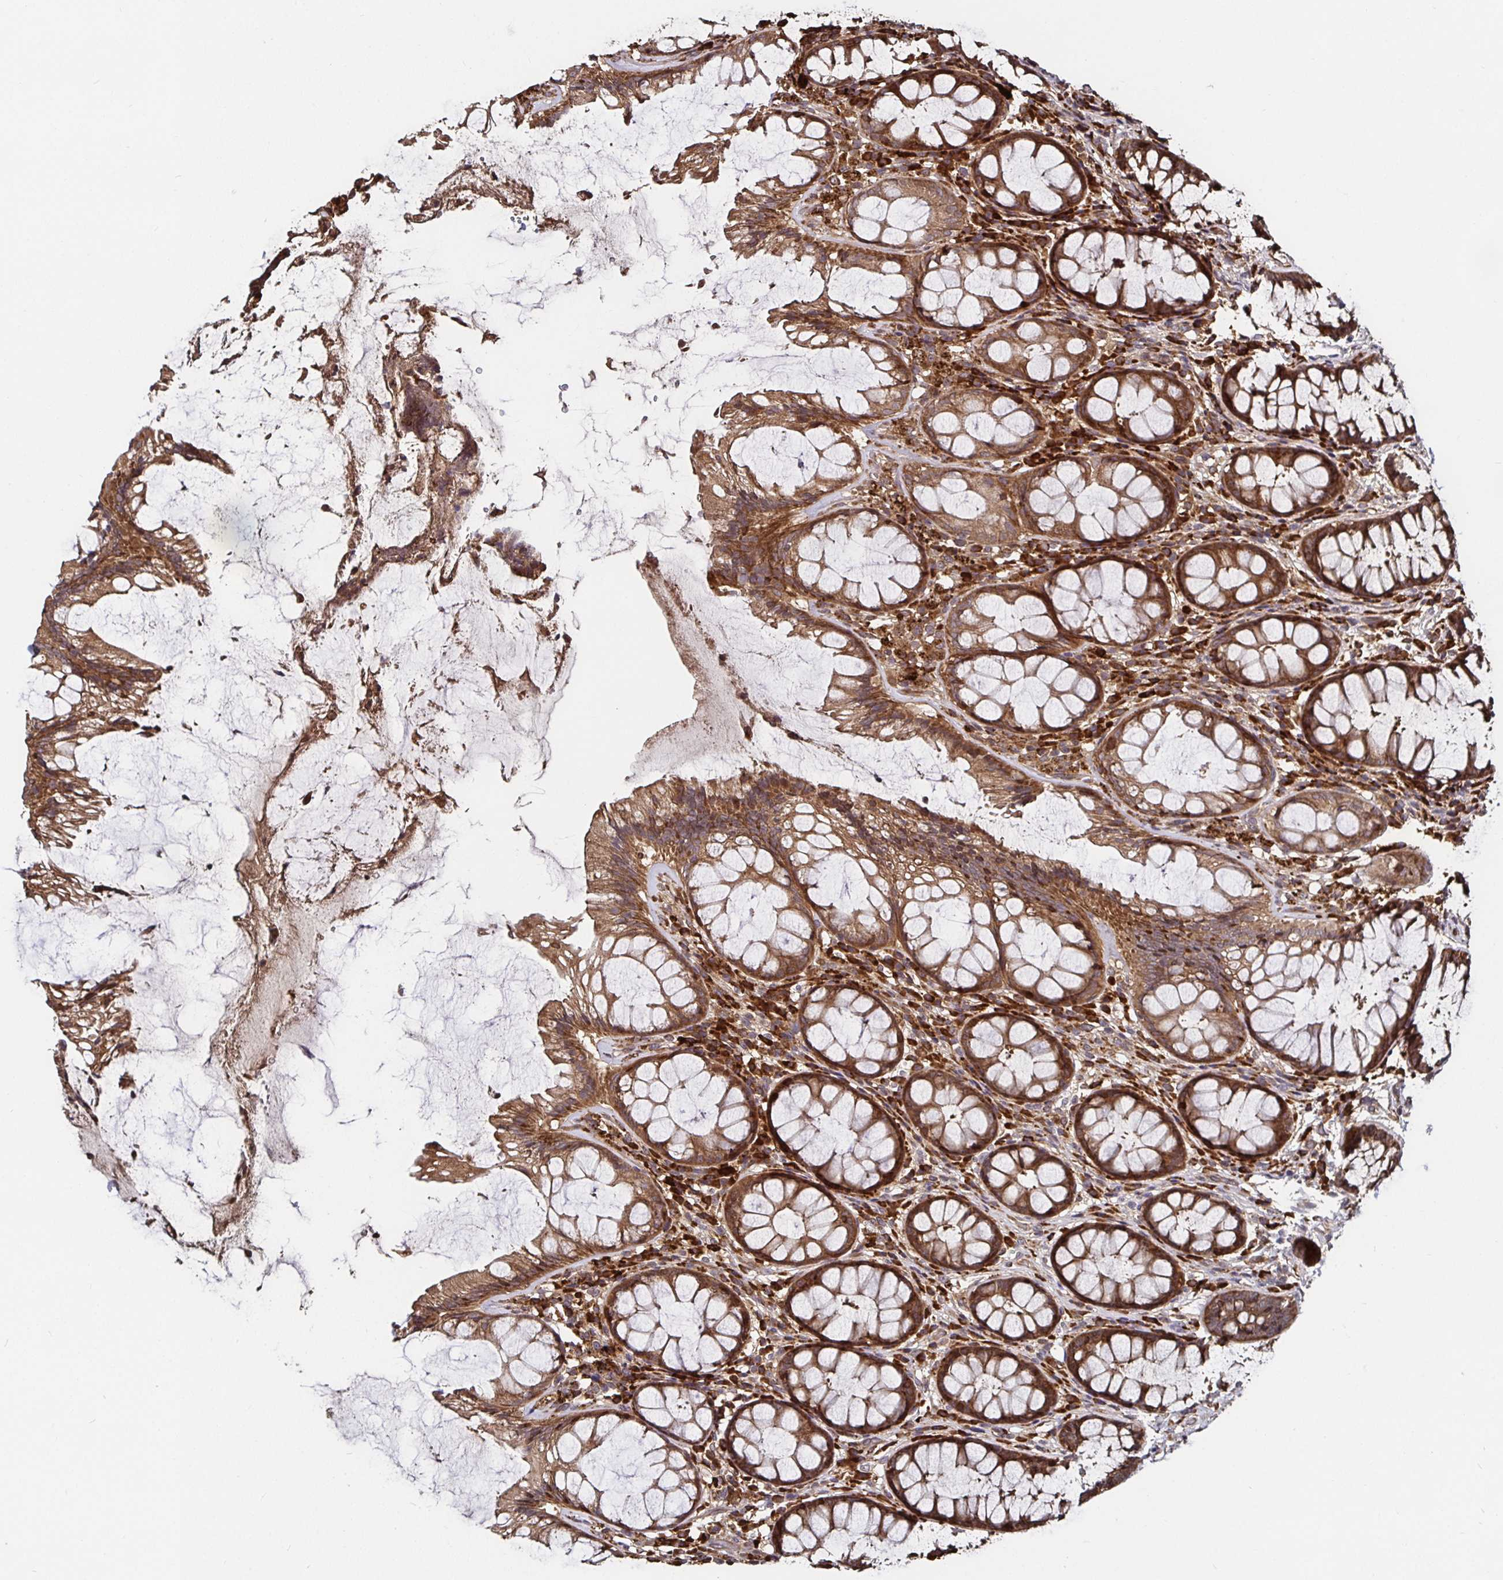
{"staining": {"intensity": "moderate", "quantity": ">75%", "location": "cytoplasmic/membranous"}, "tissue": "rectum", "cell_type": "Glandular cells", "image_type": "normal", "snomed": [{"axis": "morphology", "description": "Normal tissue, NOS"}, {"axis": "topography", "description": "Rectum"}], "caption": "Normal rectum demonstrates moderate cytoplasmic/membranous expression in approximately >75% of glandular cells.", "gene": "MLST8", "patient": {"sex": "male", "age": 72}}